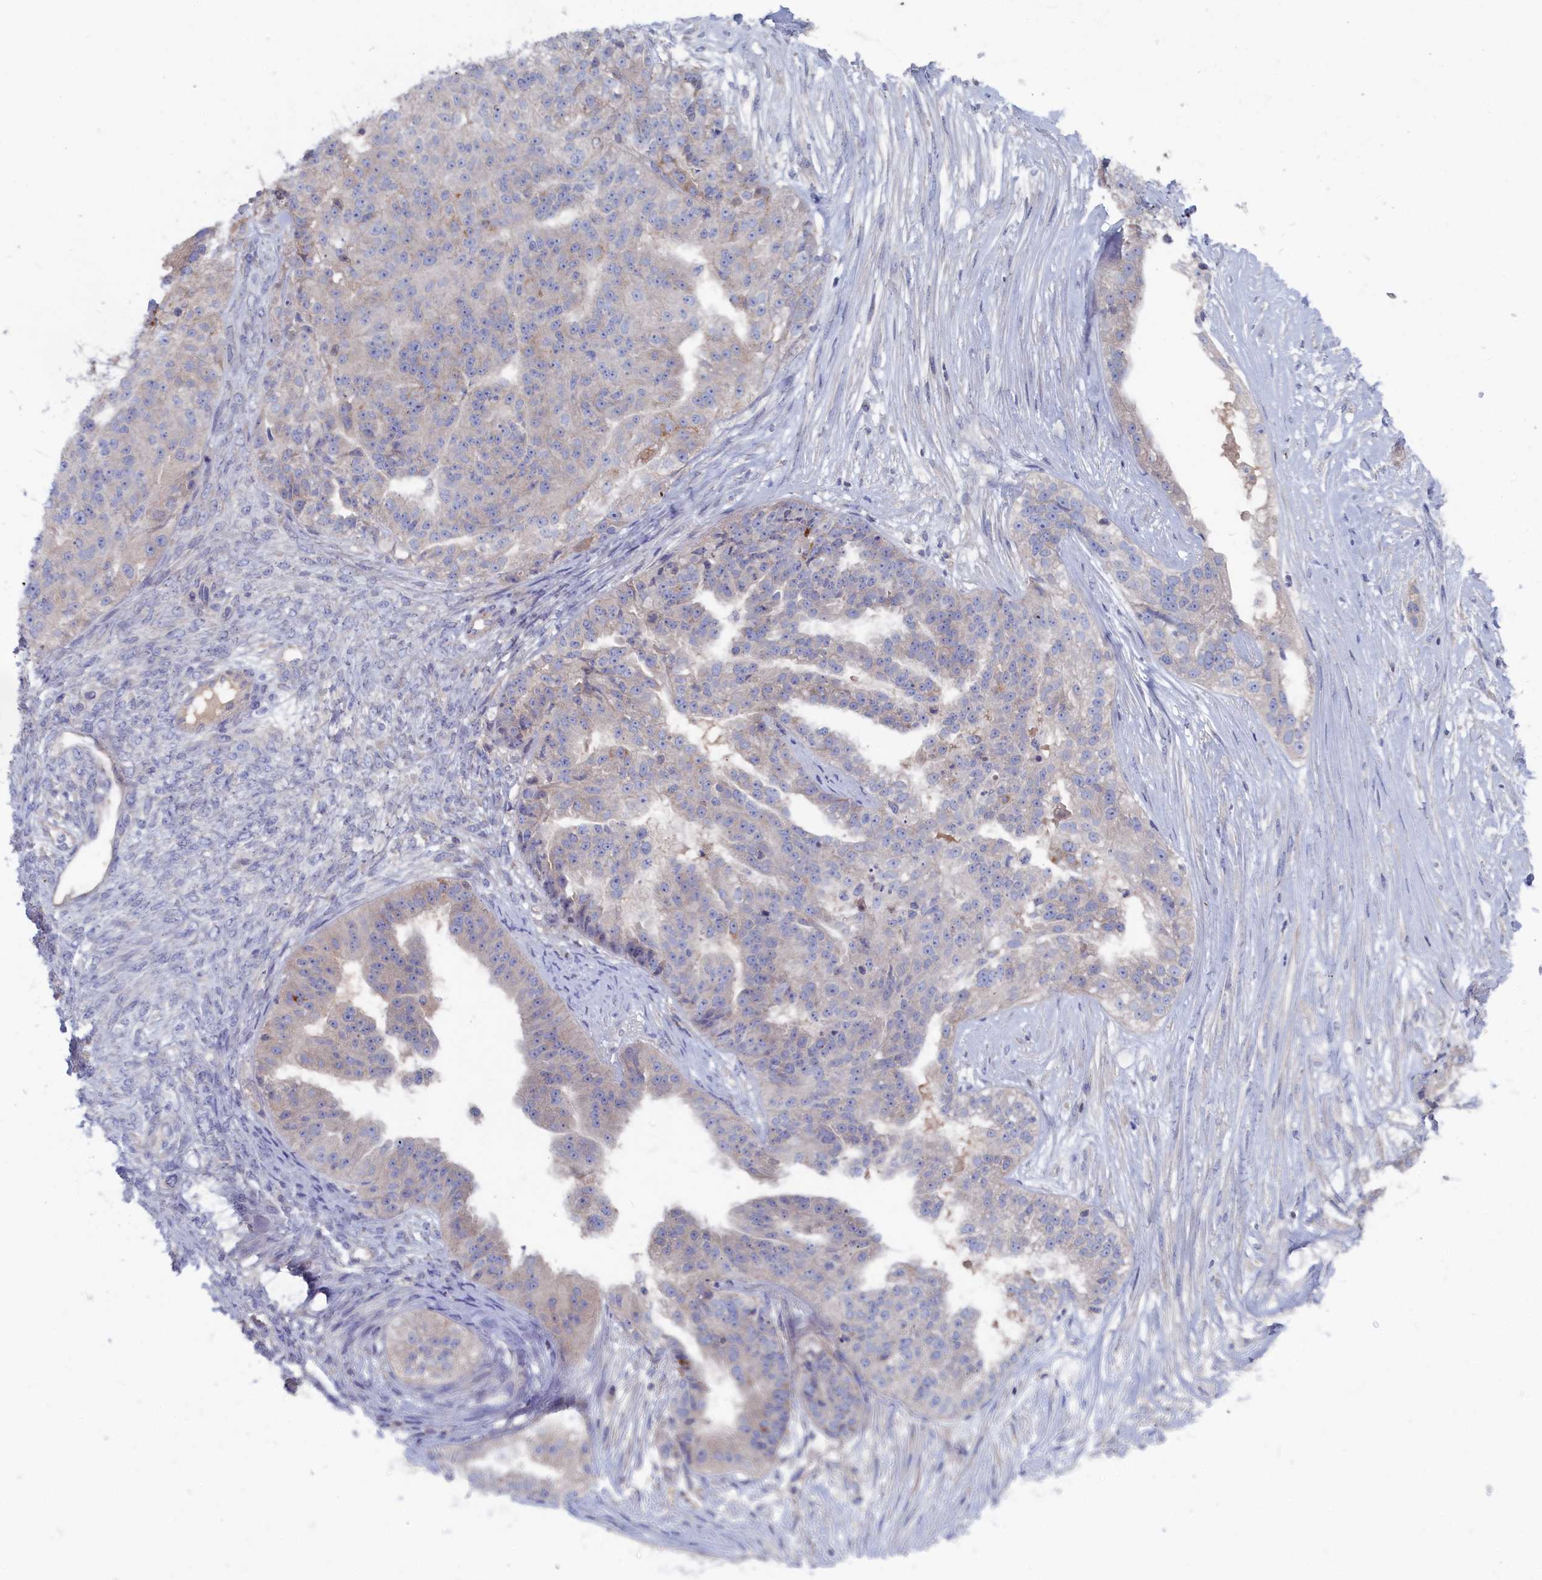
{"staining": {"intensity": "negative", "quantity": "none", "location": "none"}, "tissue": "ovarian cancer", "cell_type": "Tumor cells", "image_type": "cancer", "snomed": [{"axis": "morphology", "description": "Cystadenocarcinoma, serous, NOS"}, {"axis": "topography", "description": "Ovary"}], "caption": "This photomicrograph is of serous cystadenocarcinoma (ovarian) stained with immunohistochemistry to label a protein in brown with the nuclei are counter-stained blue. There is no expression in tumor cells.", "gene": "CEND1", "patient": {"sex": "female", "age": 58}}